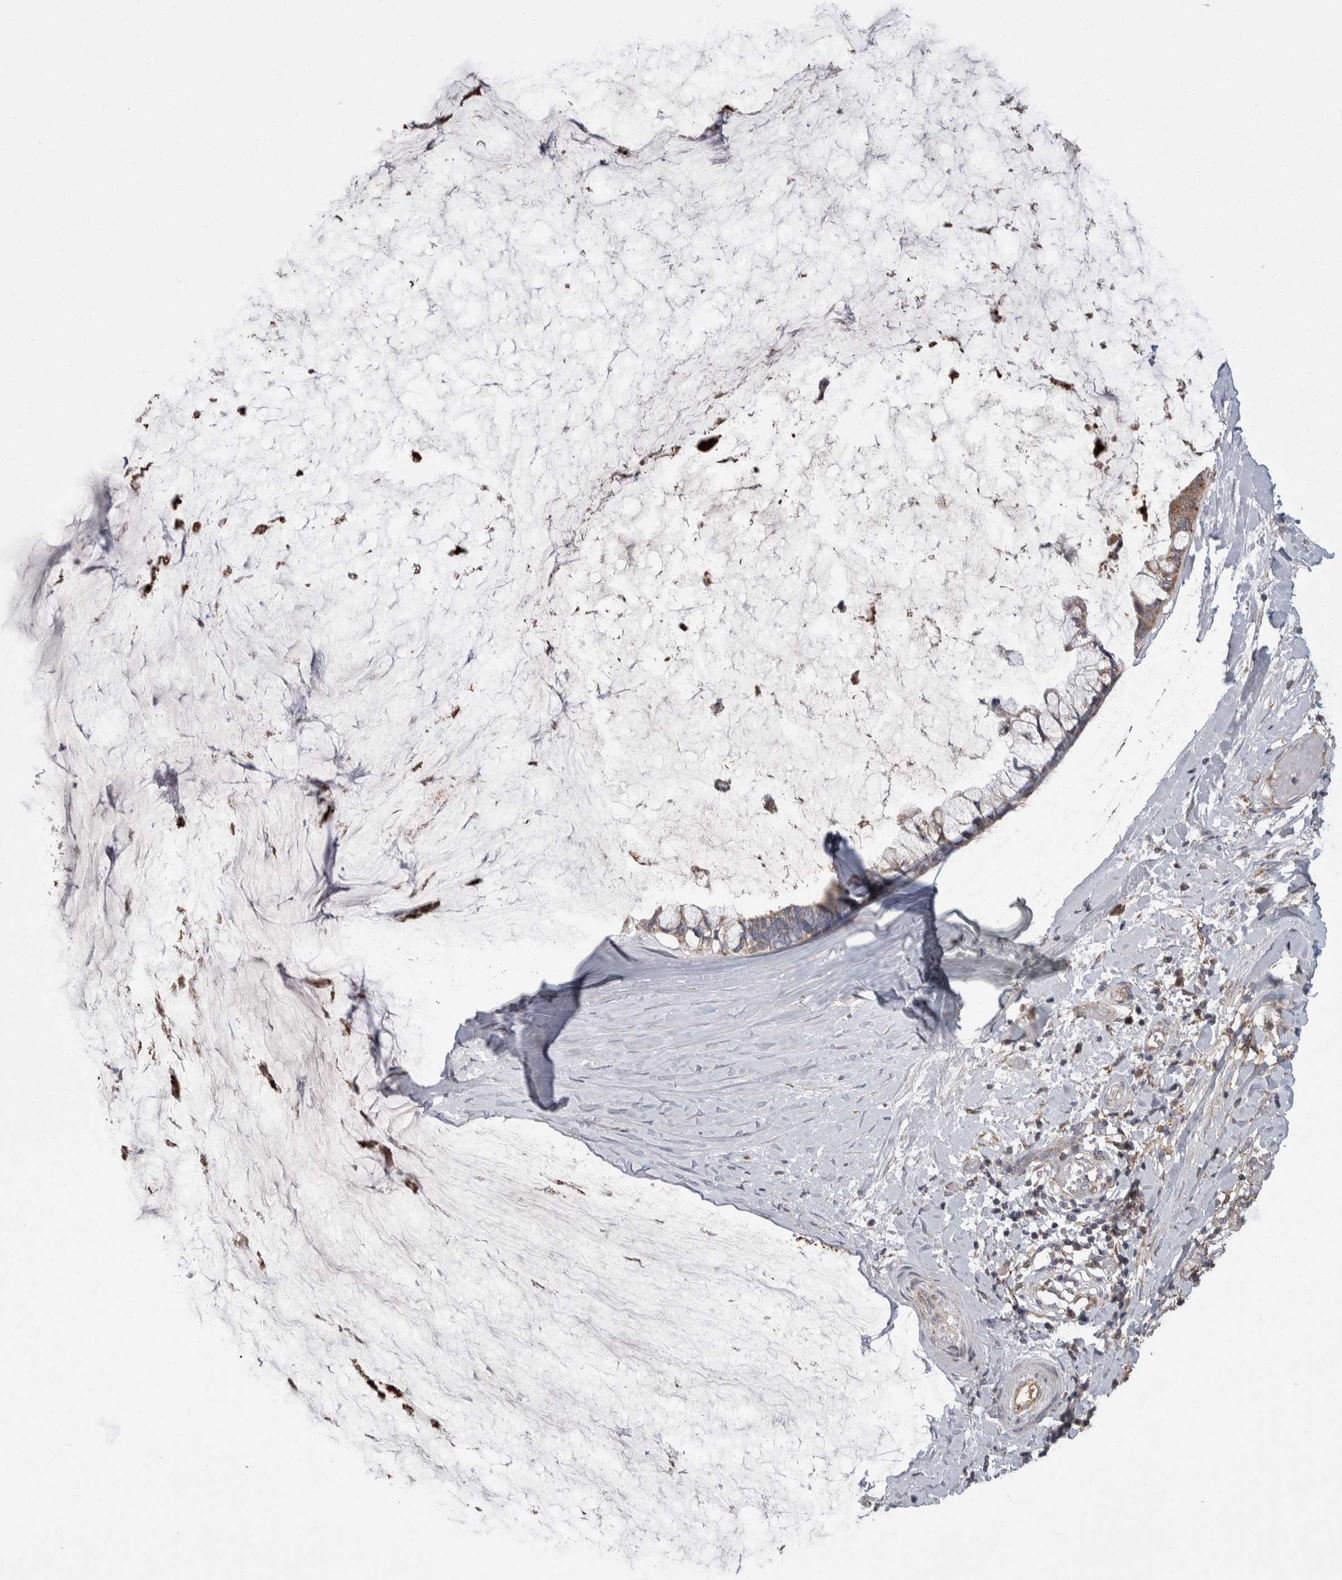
{"staining": {"intensity": "moderate", "quantity": "25%-75%", "location": "cytoplasmic/membranous"}, "tissue": "ovarian cancer", "cell_type": "Tumor cells", "image_type": "cancer", "snomed": [{"axis": "morphology", "description": "Cystadenocarcinoma, mucinous, NOS"}, {"axis": "topography", "description": "Ovary"}], "caption": "IHC of human ovarian mucinous cystadenocarcinoma reveals medium levels of moderate cytoplasmic/membranous staining in about 25%-75% of tumor cells. The protein of interest is shown in brown color, while the nuclei are stained blue.", "gene": "SCO1", "patient": {"sex": "female", "age": 39}}